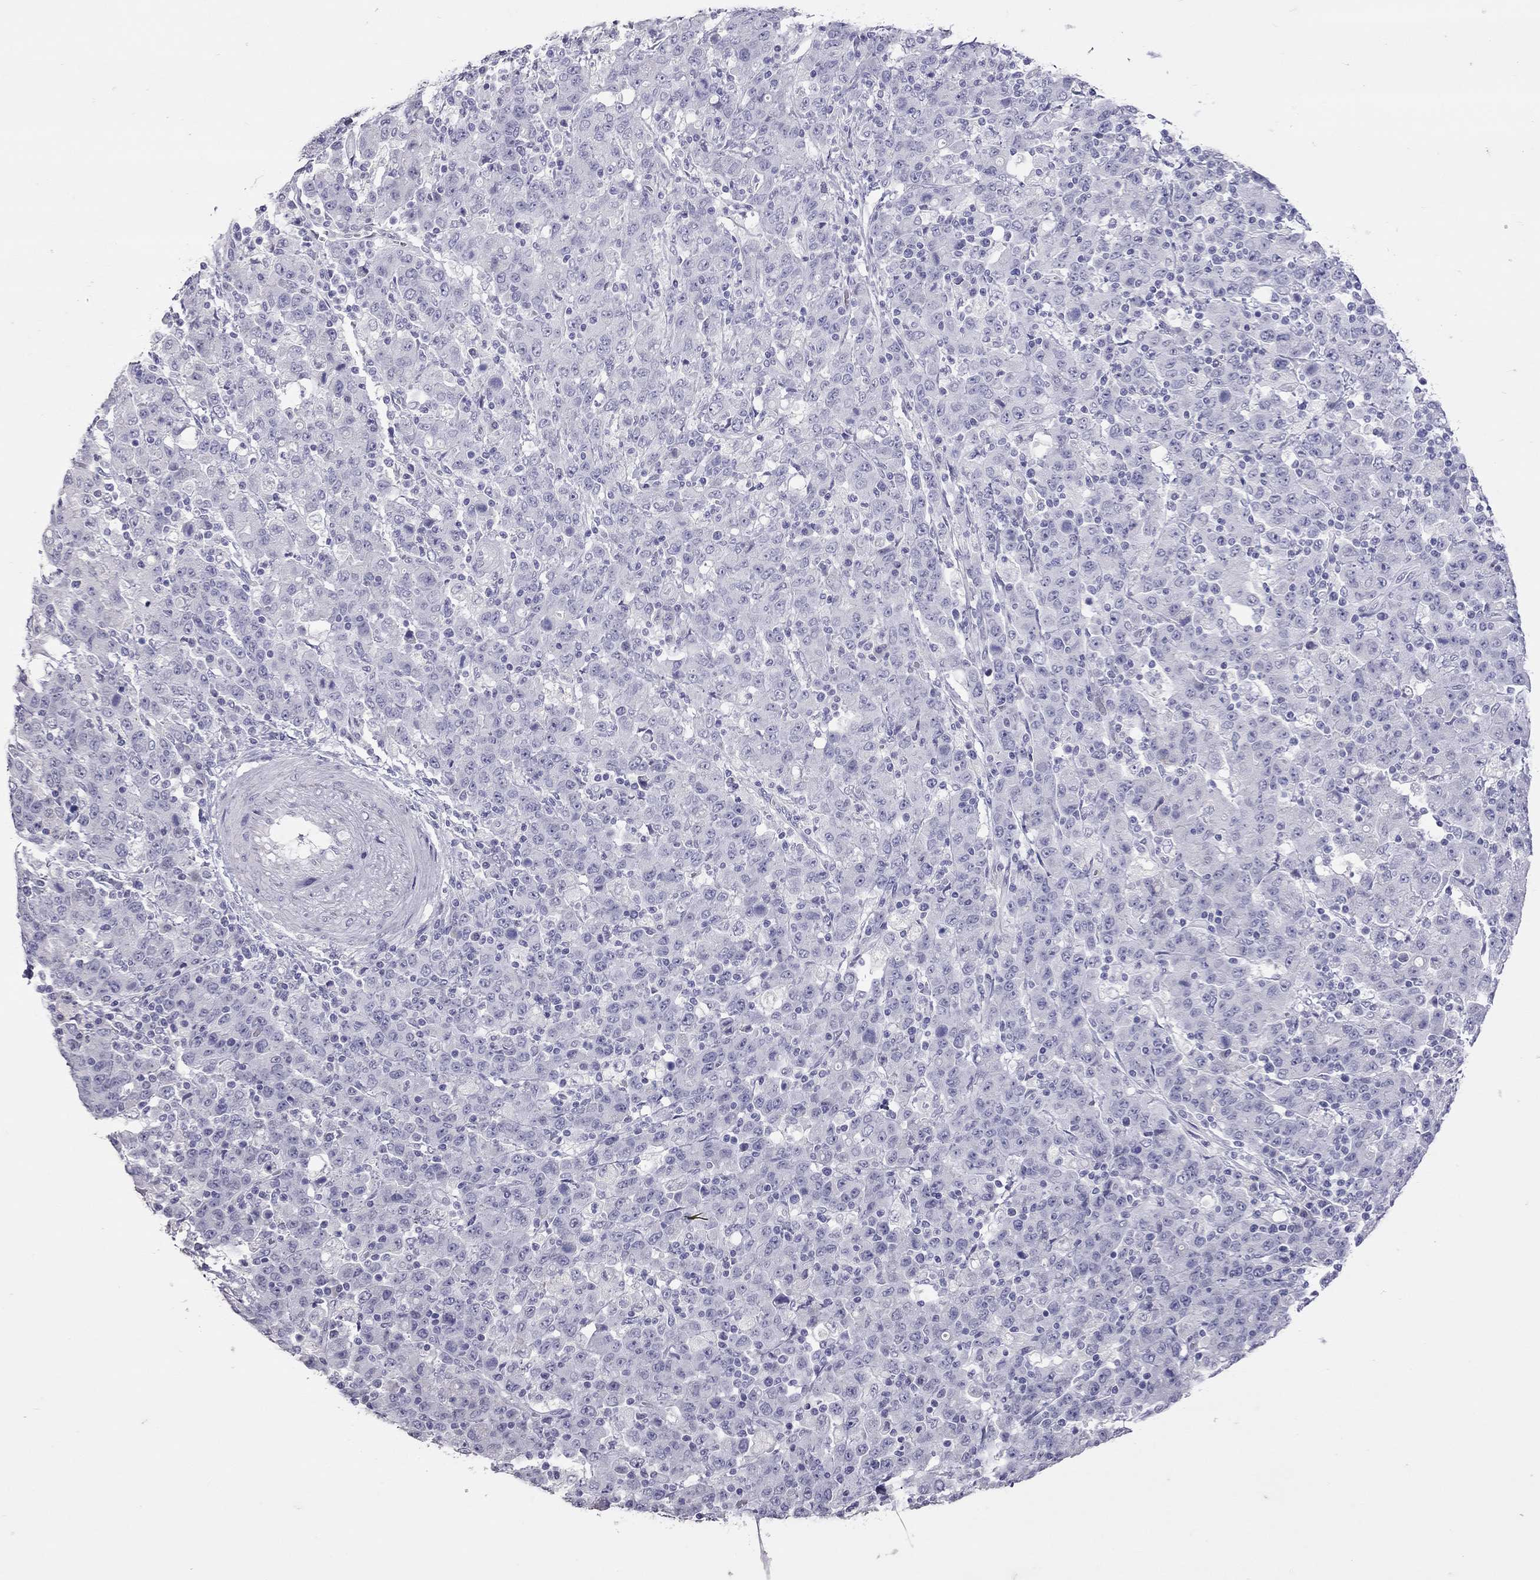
{"staining": {"intensity": "negative", "quantity": "none", "location": "none"}, "tissue": "stomach cancer", "cell_type": "Tumor cells", "image_type": "cancer", "snomed": [{"axis": "morphology", "description": "Adenocarcinoma, NOS"}, {"axis": "topography", "description": "Stomach, upper"}], "caption": "The image displays no staining of tumor cells in stomach cancer (adenocarcinoma).", "gene": "MUC16", "patient": {"sex": "male", "age": 69}}